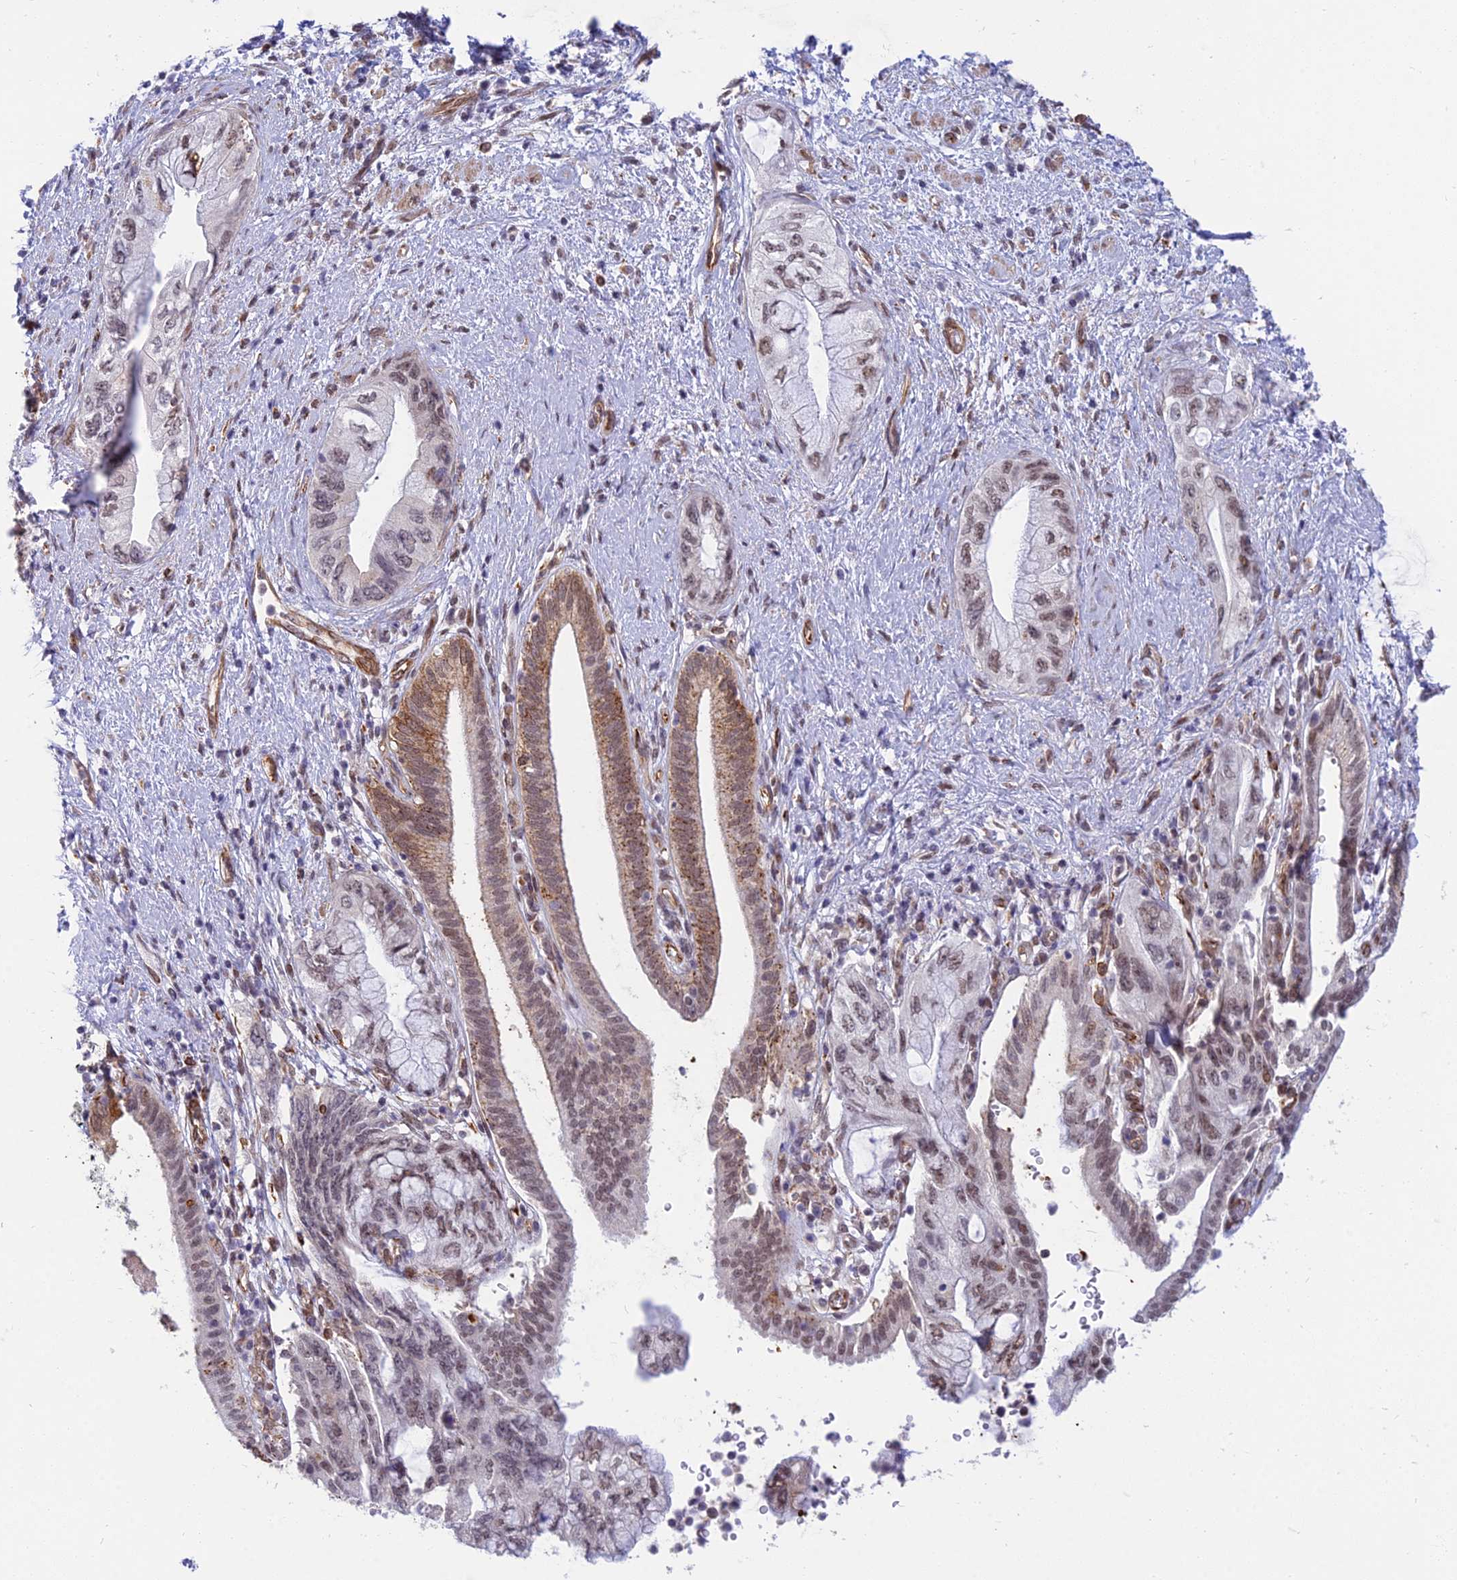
{"staining": {"intensity": "moderate", "quantity": ">75%", "location": "cytoplasmic/membranous,nuclear"}, "tissue": "pancreatic cancer", "cell_type": "Tumor cells", "image_type": "cancer", "snomed": [{"axis": "morphology", "description": "Adenocarcinoma, NOS"}, {"axis": "topography", "description": "Pancreas"}], "caption": "The histopathology image displays immunohistochemical staining of pancreatic cancer. There is moderate cytoplasmic/membranous and nuclear positivity is seen in about >75% of tumor cells.", "gene": "SAPCD2", "patient": {"sex": "female", "age": 73}}